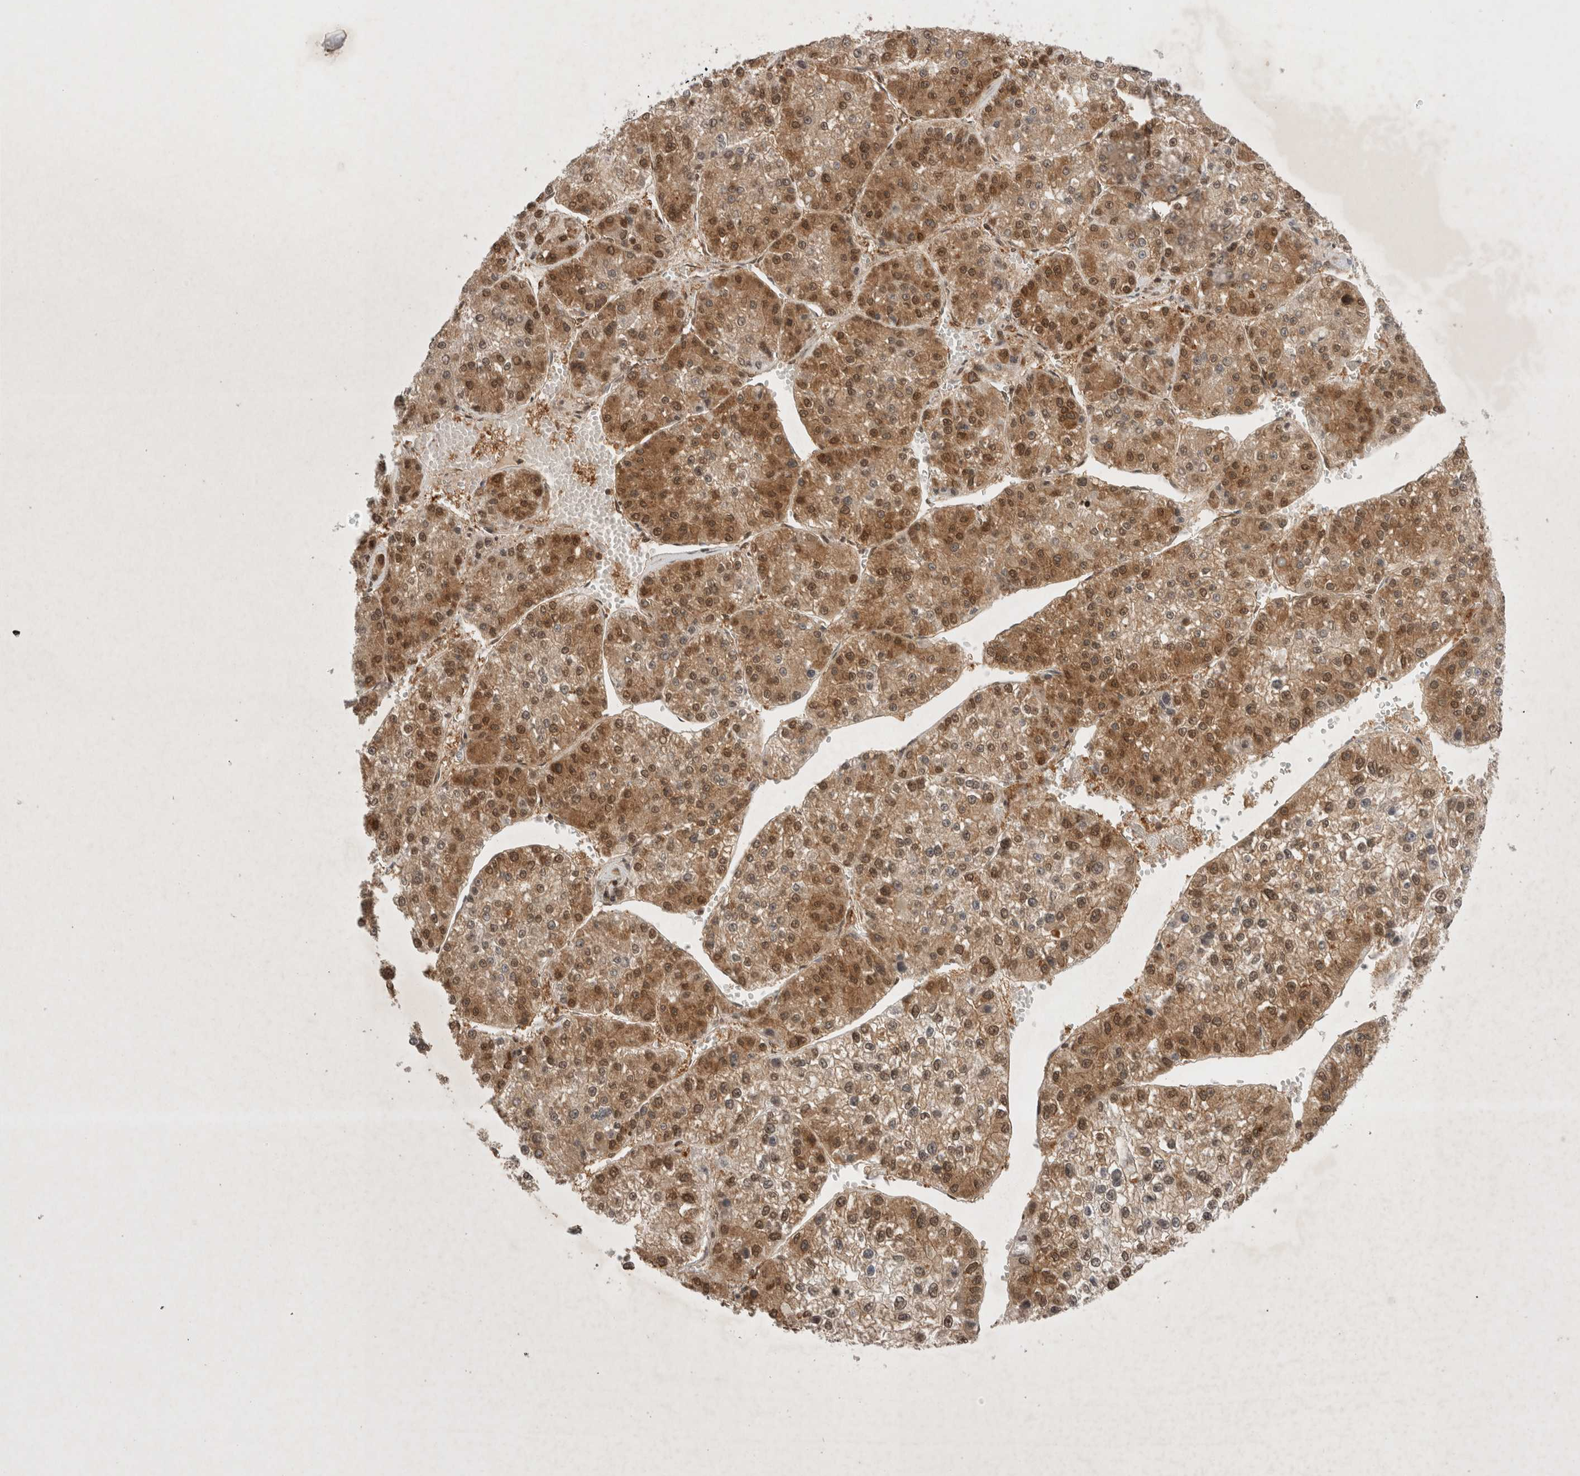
{"staining": {"intensity": "moderate", "quantity": ">75%", "location": "cytoplasmic/membranous,nuclear"}, "tissue": "liver cancer", "cell_type": "Tumor cells", "image_type": "cancer", "snomed": [{"axis": "morphology", "description": "Carcinoma, Hepatocellular, NOS"}, {"axis": "topography", "description": "Liver"}], "caption": "Liver cancer tissue displays moderate cytoplasmic/membranous and nuclear staining in approximately >75% of tumor cells (brown staining indicates protein expression, while blue staining denotes nuclei).", "gene": "WIPF2", "patient": {"sex": "female", "age": 73}}